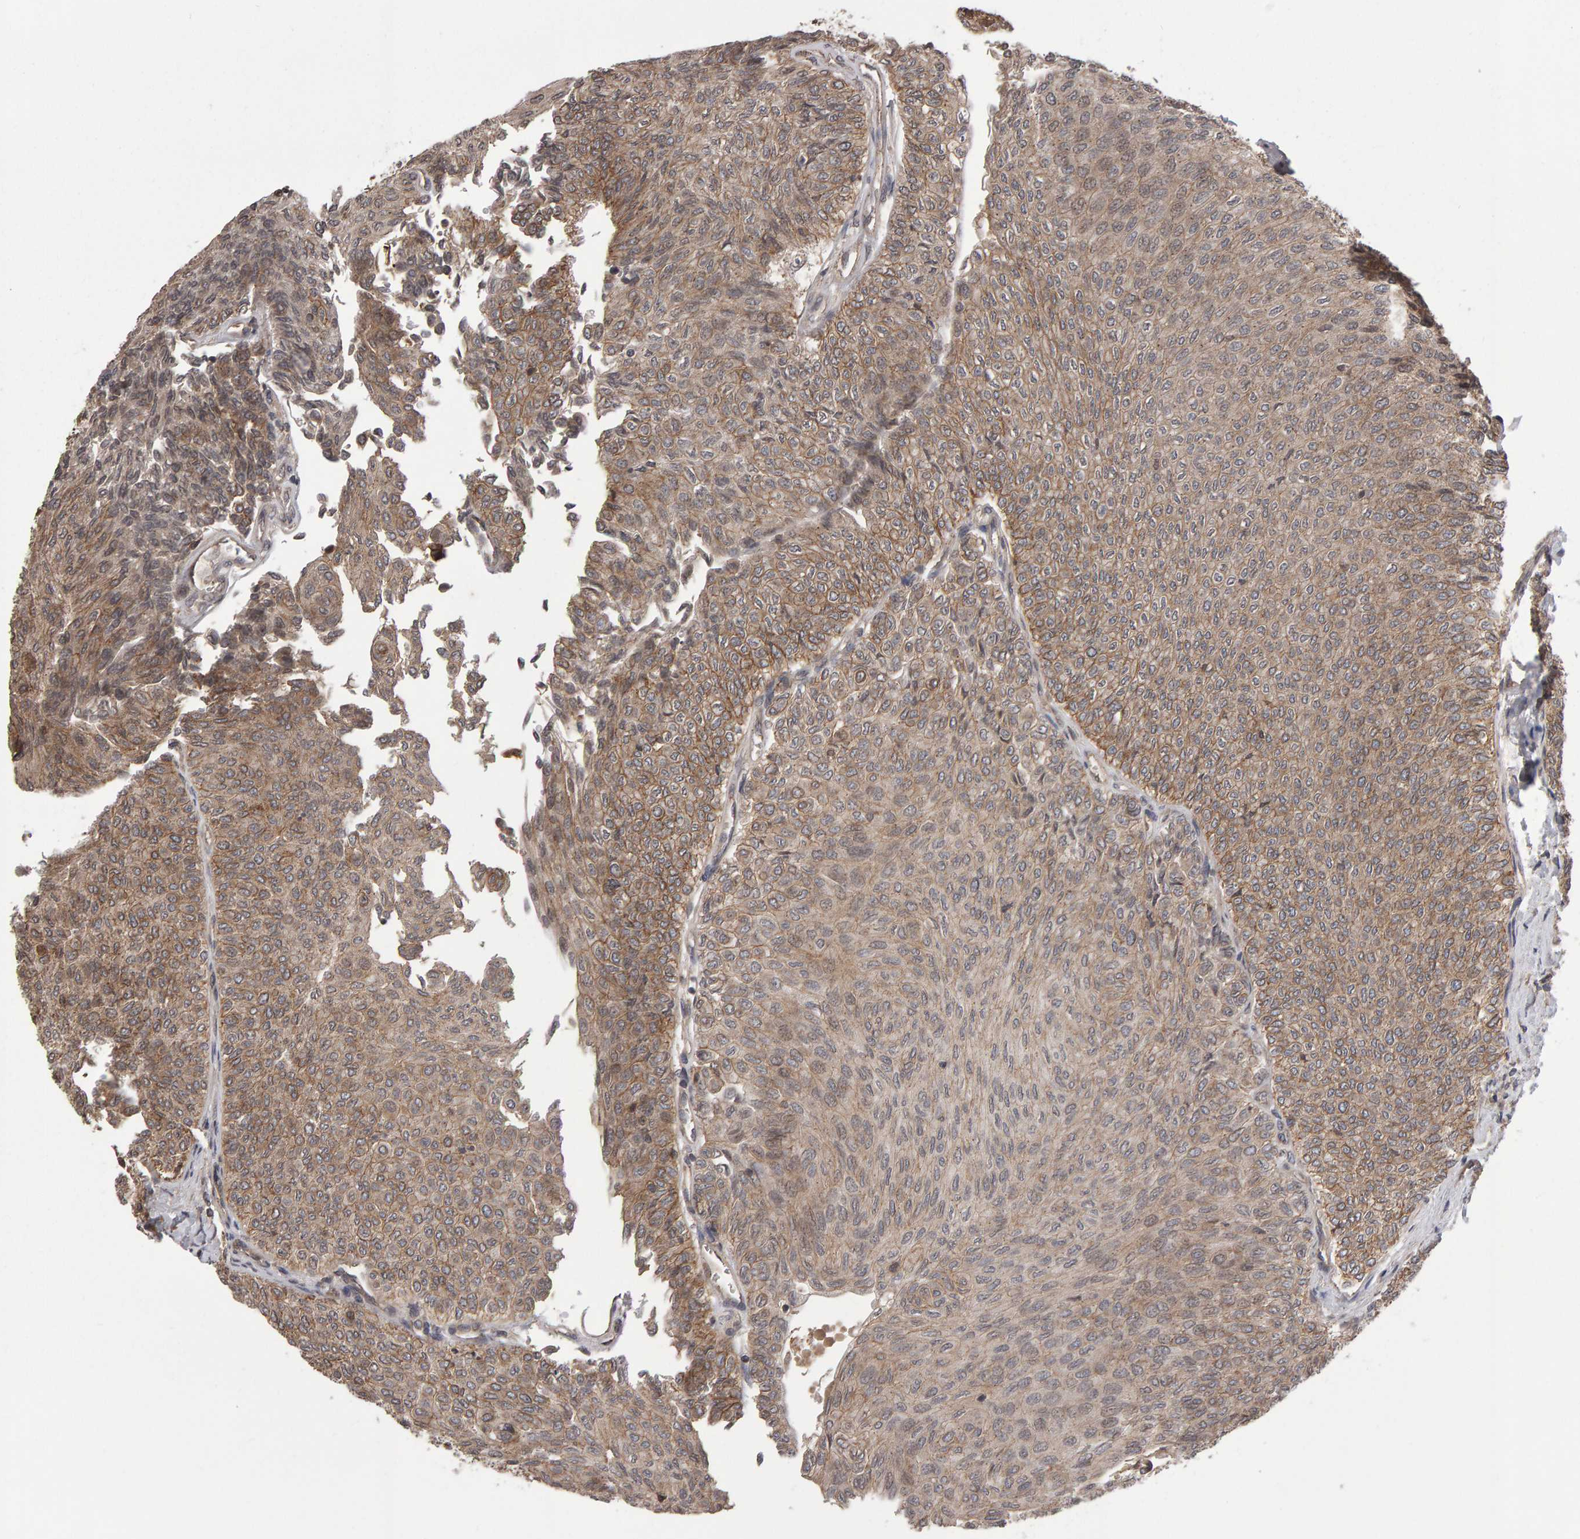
{"staining": {"intensity": "moderate", "quantity": "25%-75%", "location": "cytoplasmic/membranous"}, "tissue": "urothelial cancer", "cell_type": "Tumor cells", "image_type": "cancer", "snomed": [{"axis": "morphology", "description": "Urothelial carcinoma, Low grade"}, {"axis": "topography", "description": "Urinary bladder"}], "caption": "High-power microscopy captured an immunohistochemistry (IHC) image of low-grade urothelial carcinoma, revealing moderate cytoplasmic/membranous positivity in approximately 25%-75% of tumor cells.", "gene": "SCRIB", "patient": {"sex": "male", "age": 78}}